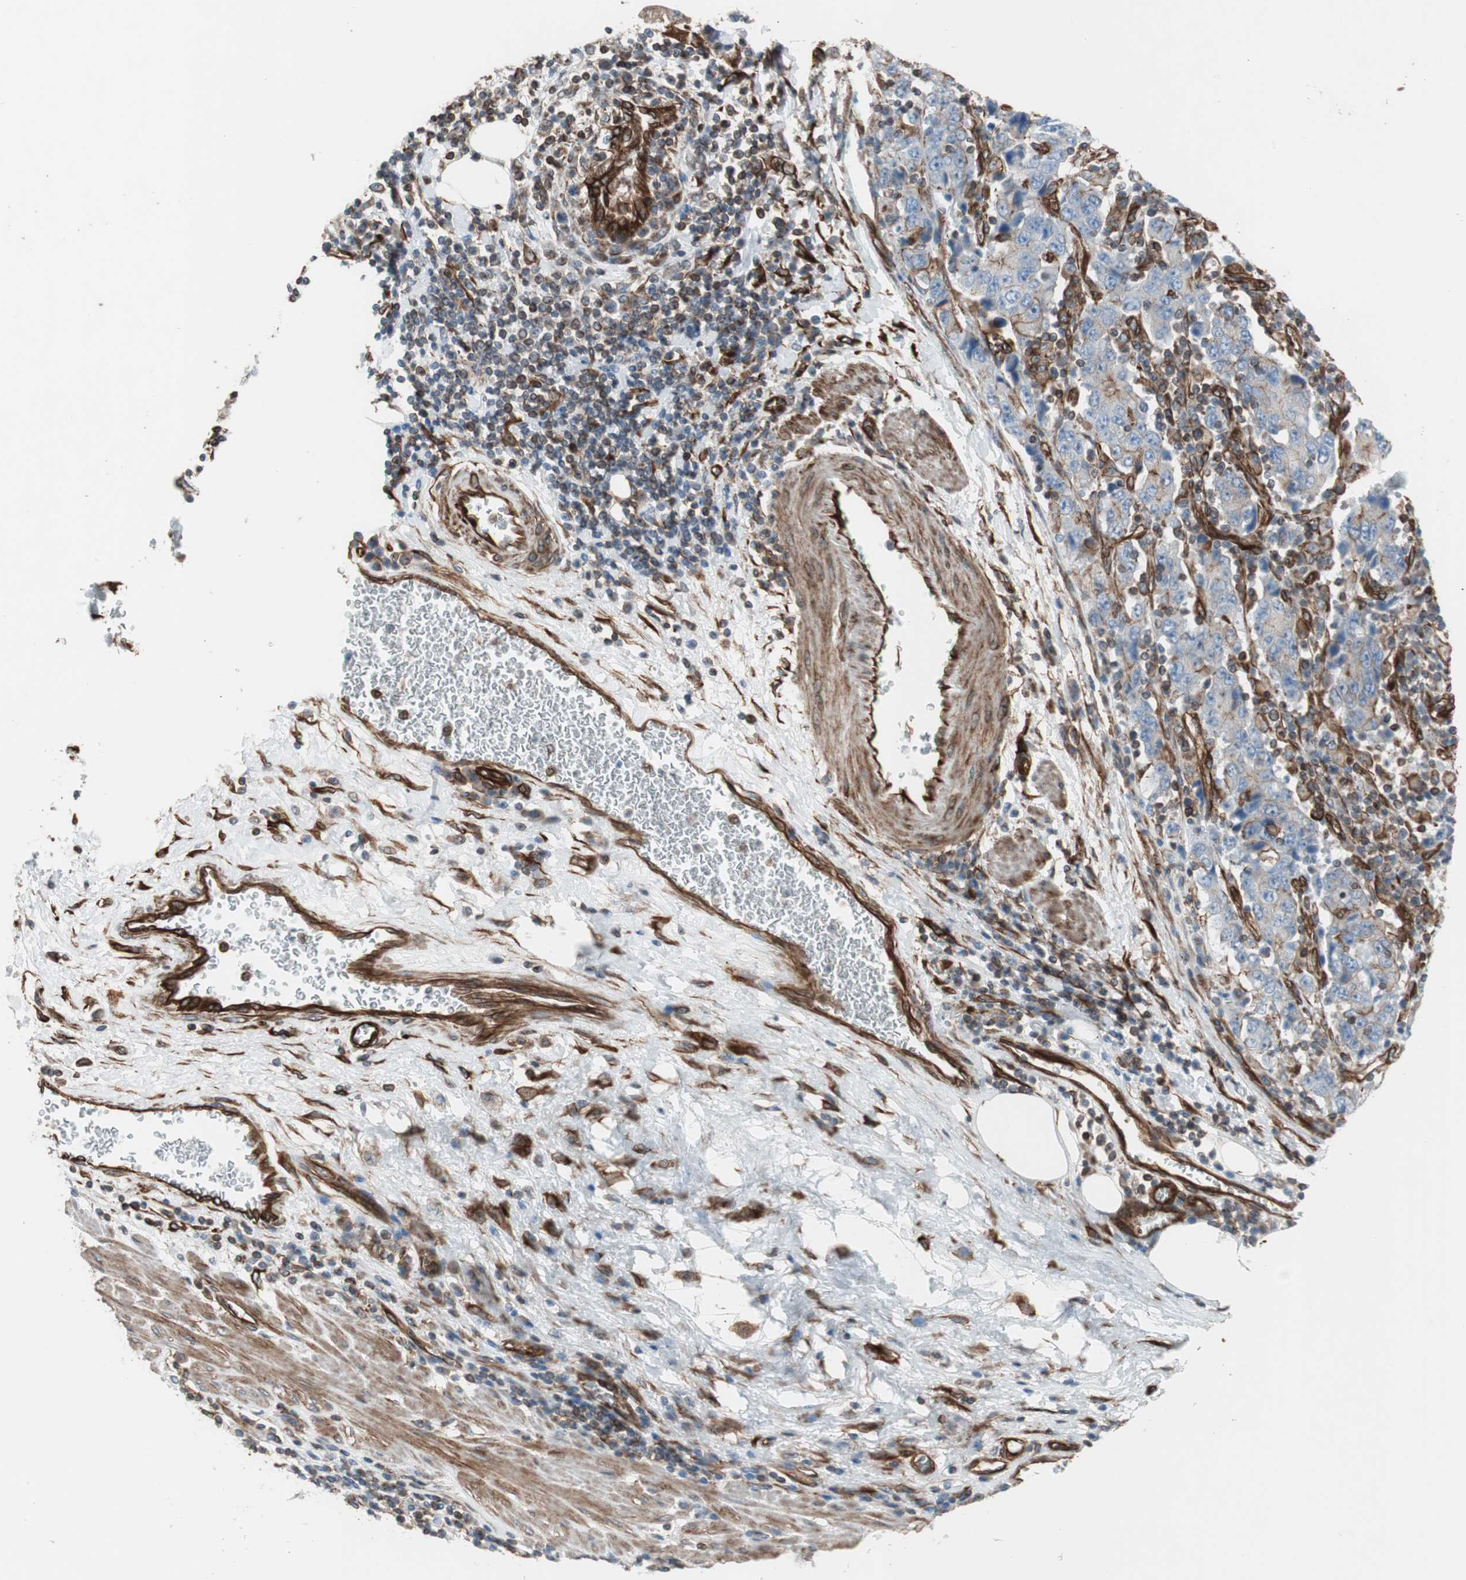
{"staining": {"intensity": "moderate", "quantity": "25%-75%", "location": "cytoplasmic/membranous"}, "tissue": "stomach cancer", "cell_type": "Tumor cells", "image_type": "cancer", "snomed": [{"axis": "morphology", "description": "Normal tissue, NOS"}, {"axis": "morphology", "description": "Adenocarcinoma, NOS"}, {"axis": "topography", "description": "Stomach, upper"}, {"axis": "topography", "description": "Stomach"}], "caption": "Tumor cells exhibit medium levels of moderate cytoplasmic/membranous positivity in approximately 25%-75% of cells in stomach cancer (adenocarcinoma). The staining is performed using DAB brown chromogen to label protein expression. The nuclei are counter-stained blue using hematoxylin.", "gene": "TCTA", "patient": {"sex": "male", "age": 59}}